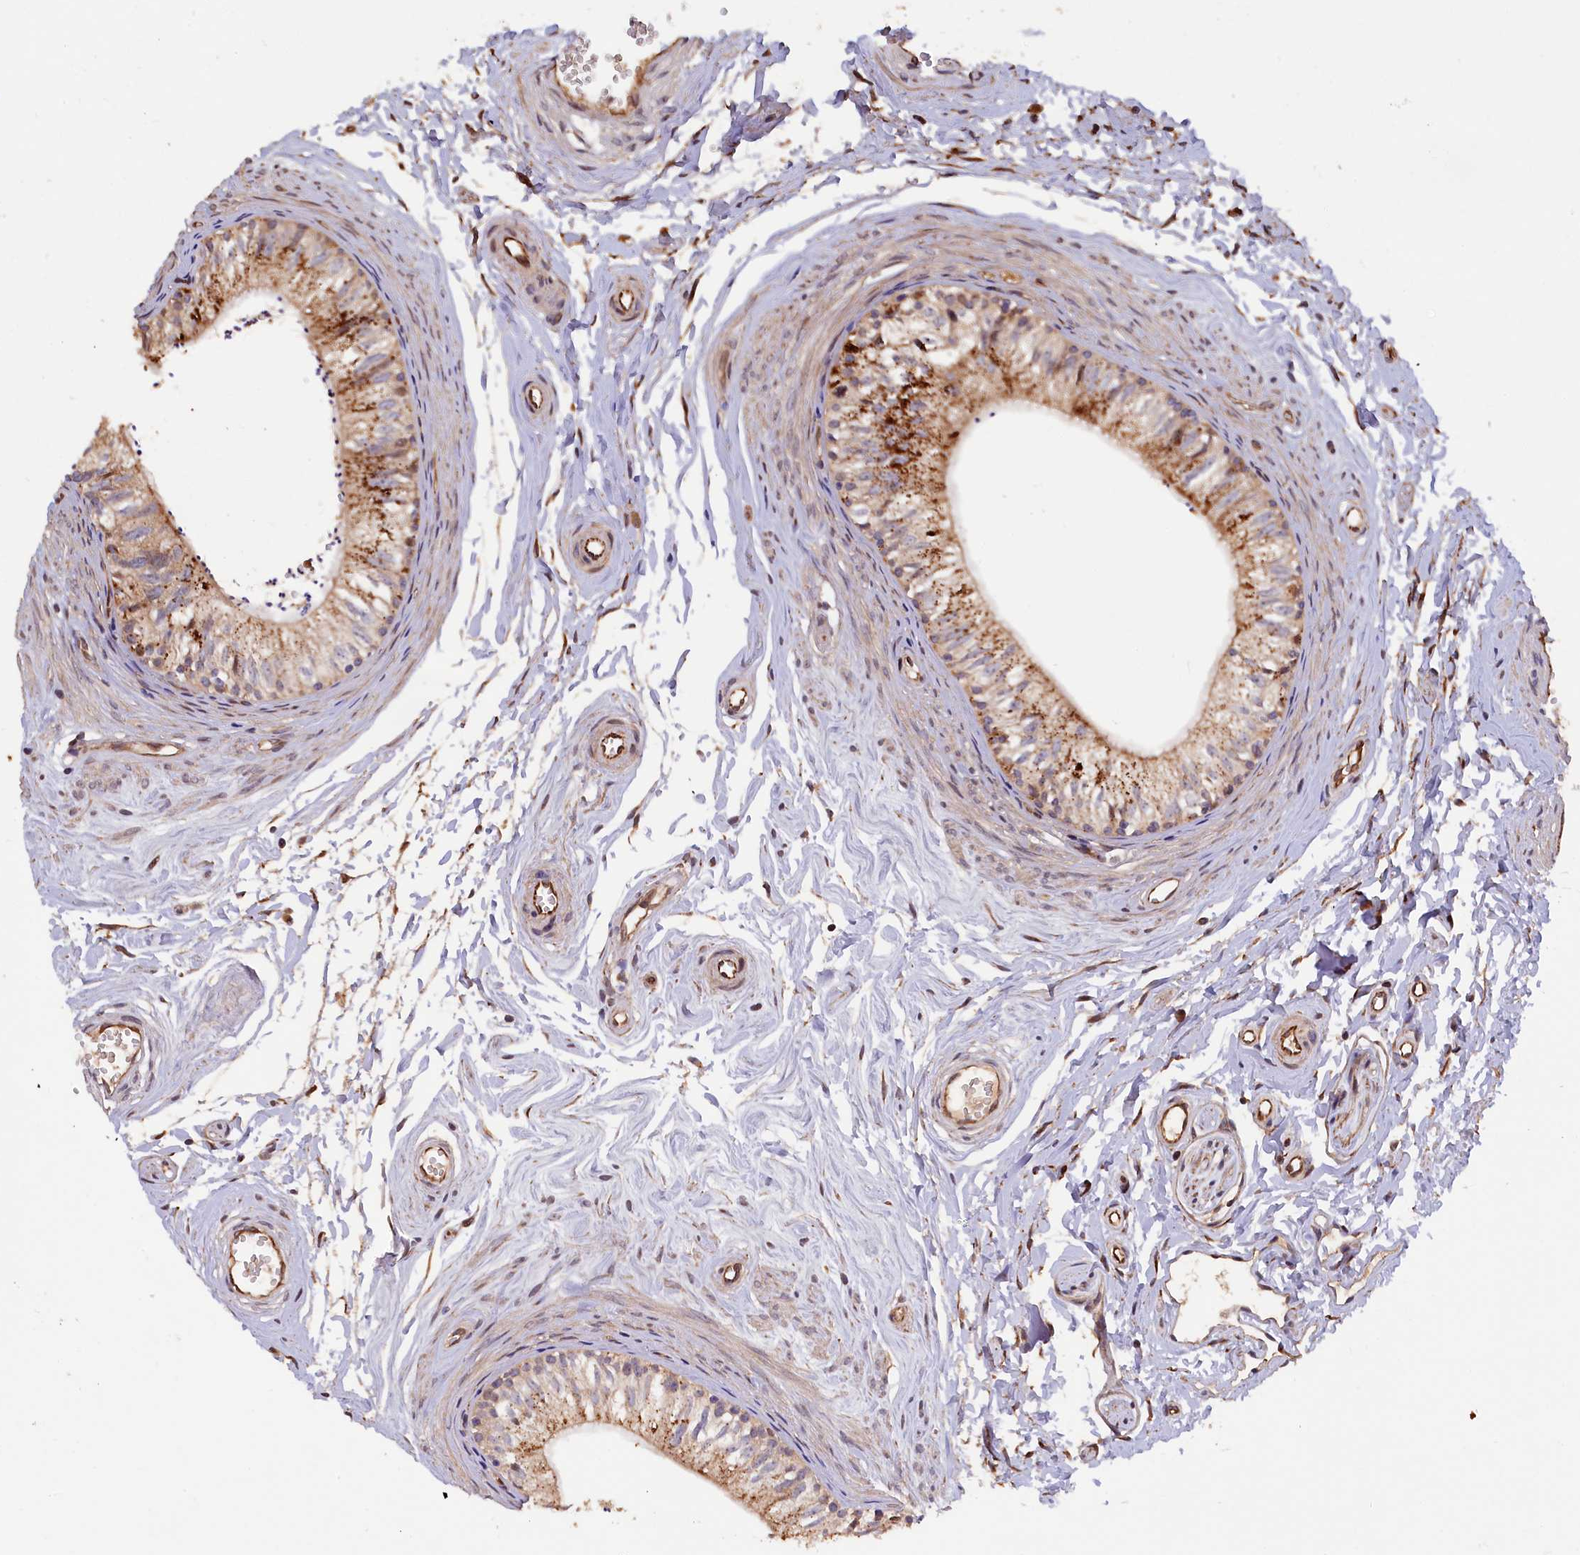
{"staining": {"intensity": "moderate", "quantity": "25%-75%", "location": "cytoplasmic/membranous"}, "tissue": "epididymis", "cell_type": "Glandular cells", "image_type": "normal", "snomed": [{"axis": "morphology", "description": "Normal tissue, NOS"}, {"axis": "topography", "description": "Epididymis"}], "caption": "A micrograph of human epididymis stained for a protein demonstrates moderate cytoplasmic/membranous brown staining in glandular cells. Nuclei are stained in blue.", "gene": "GREB1L", "patient": {"sex": "male", "age": 56}}